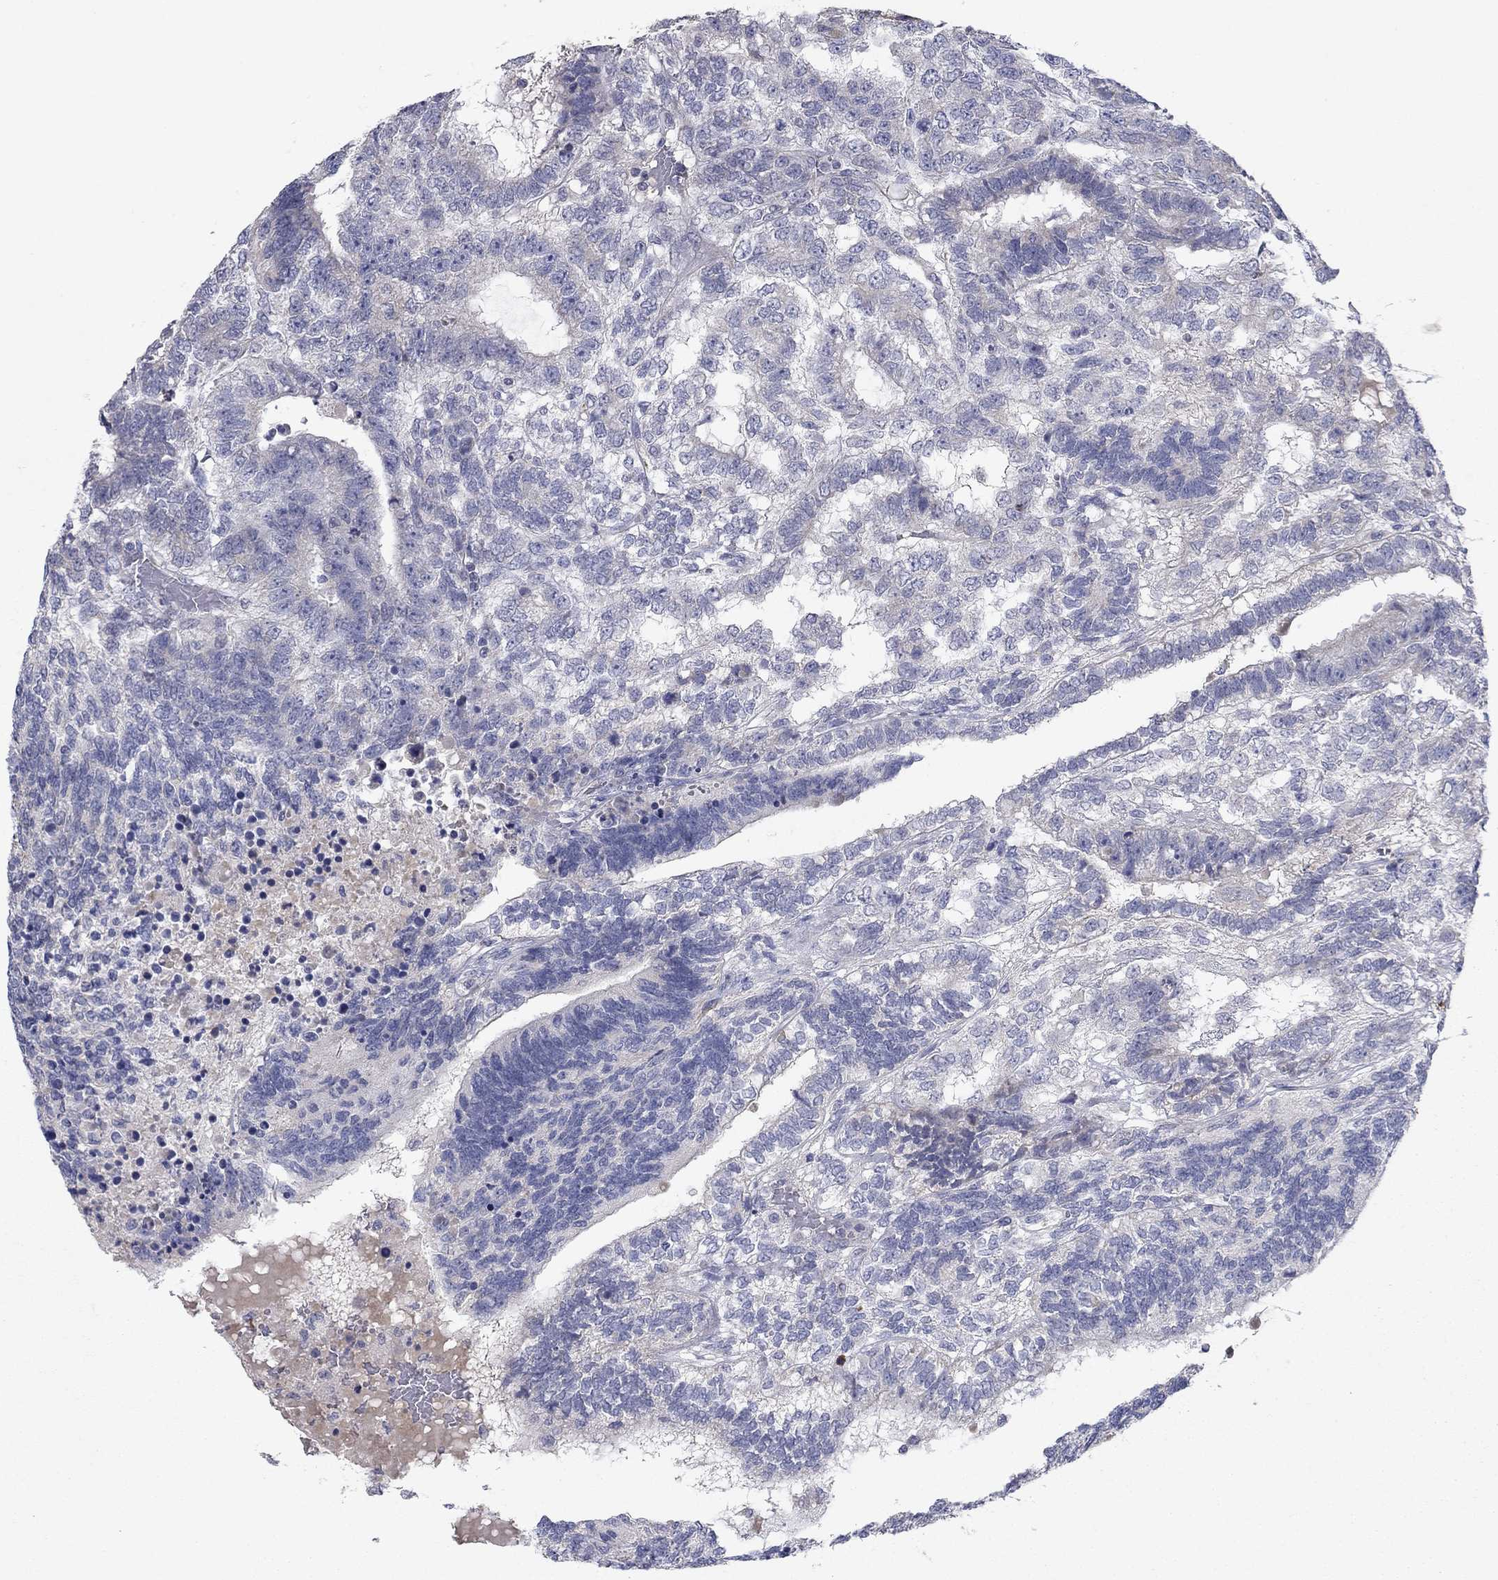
{"staining": {"intensity": "negative", "quantity": "none", "location": "none"}, "tissue": "testis cancer", "cell_type": "Tumor cells", "image_type": "cancer", "snomed": [{"axis": "morphology", "description": "Seminoma, NOS"}, {"axis": "morphology", "description": "Carcinoma, Embryonal, NOS"}, {"axis": "topography", "description": "Testis"}], "caption": "This is a image of IHC staining of embryonal carcinoma (testis), which shows no positivity in tumor cells.", "gene": "PTGDS", "patient": {"sex": "male", "age": 41}}